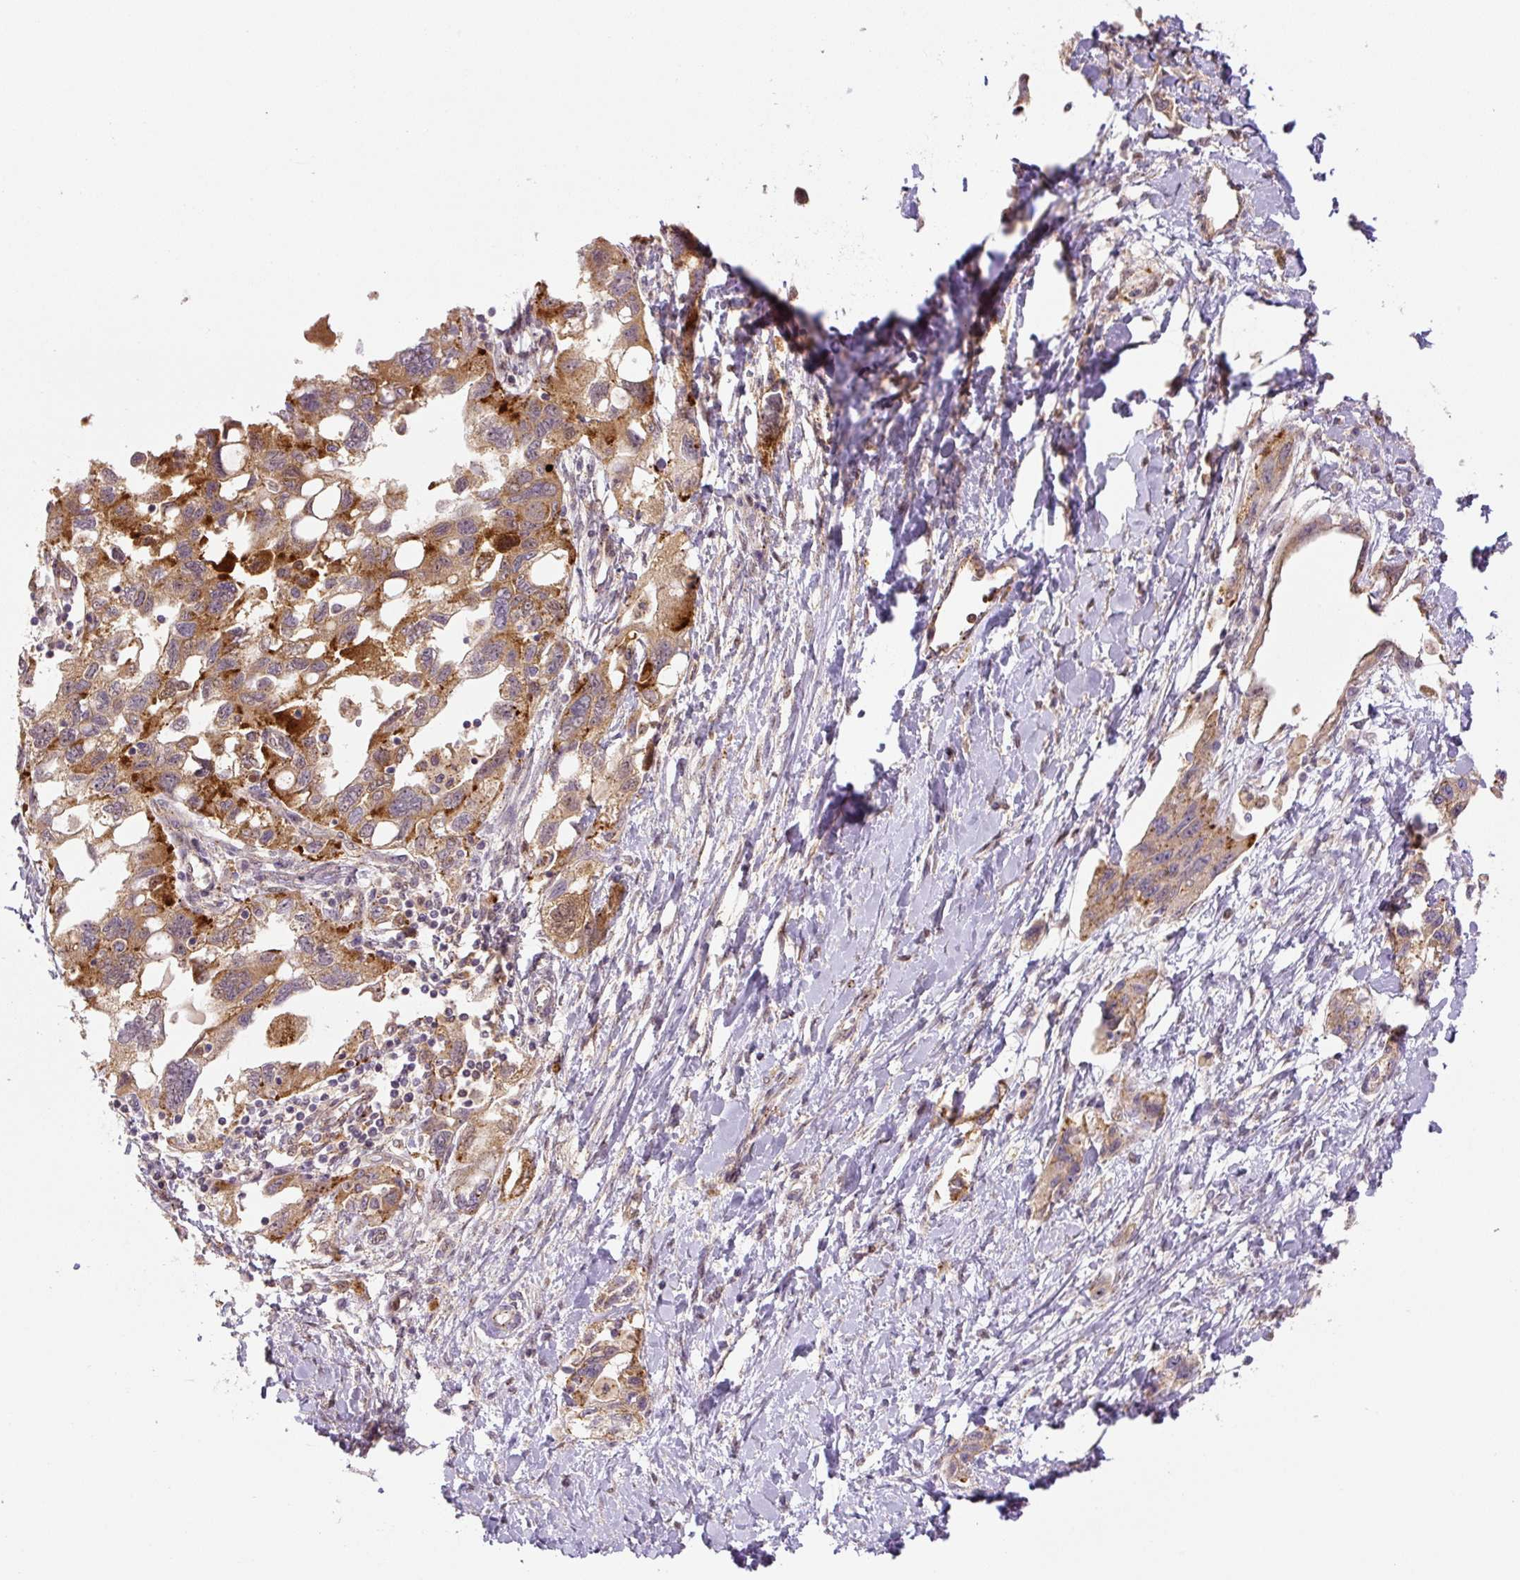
{"staining": {"intensity": "moderate", "quantity": "25%-75%", "location": "cytoplasmic/membranous"}, "tissue": "ovarian cancer", "cell_type": "Tumor cells", "image_type": "cancer", "snomed": [{"axis": "morphology", "description": "Carcinoma, NOS"}, {"axis": "morphology", "description": "Cystadenocarcinoma, serous, NOS"}, {"axis": "topography", "description": "Ovary"}], "caption": "Brown immunohistochemical staining in human serous cystadenocarcinoma (ovarian) demonstrates moderate cytoplasmic/membranous staining in approximately 25%-75% of tumor cells. (Brightfield microscopy of DAB IHC at high magnification).", "gene": "ZSWIM7", "patient": {"sex": "female", "age": 69}}